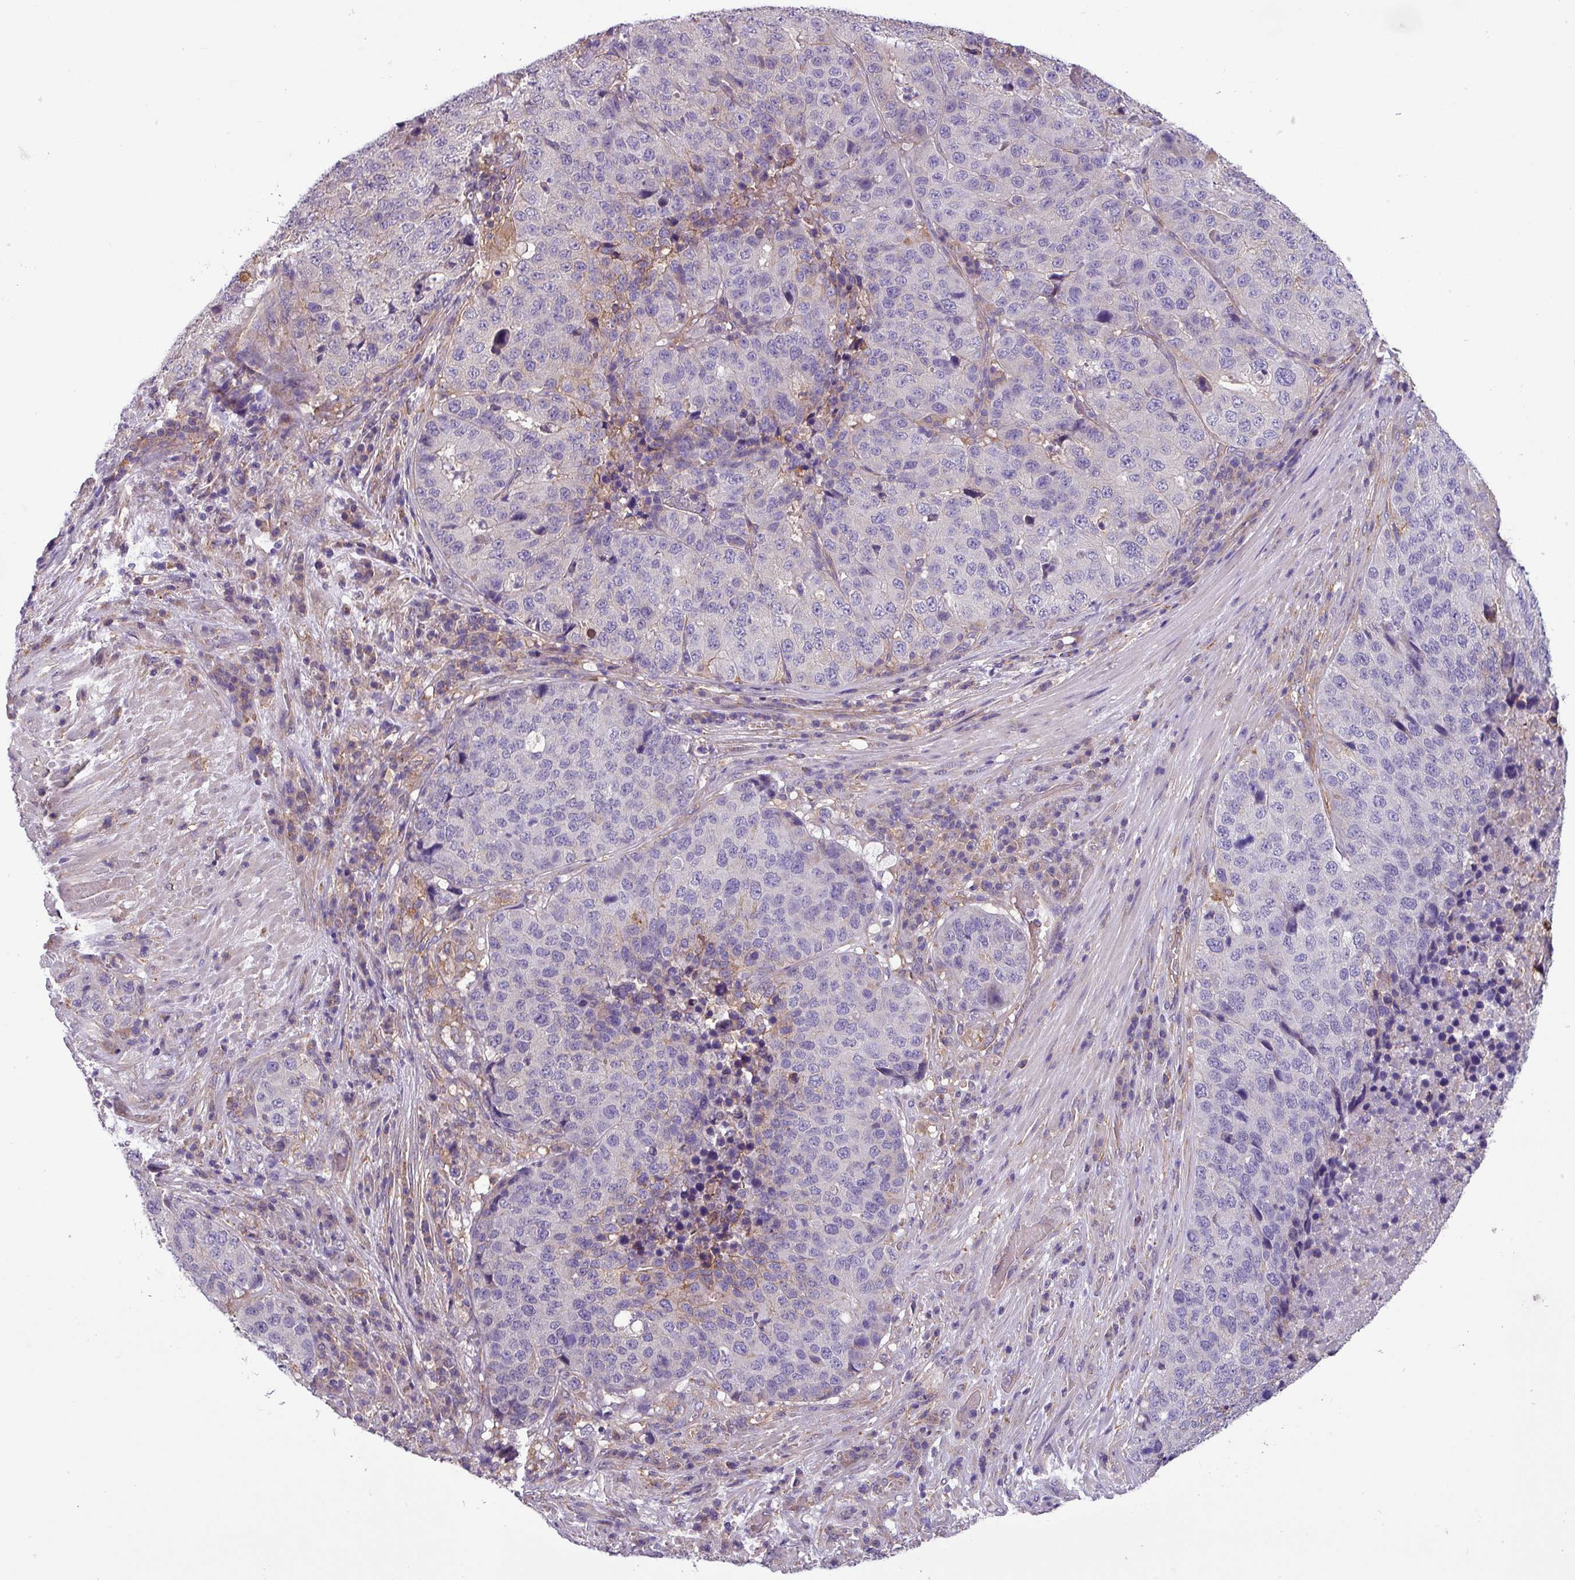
{"staining": {"intensity": "negative", "quantity": "none", "location": "none"}, "tissue": "stomach cancer", "cell_type": "Tumor cells", "image_type": "cancer", "snomed": [{"axis": "morphology", "description": "Adenocarcinoma, NOS"}, {"axis": "topography", "description": "Stomach"}], "caption": "DAB immunohistochemical staining of adenocarcinoma (stomach) displays no significant positivity in tumor cells.", "gene": "SLC23A2", "patient": {"sex": "male", "age": 71}}